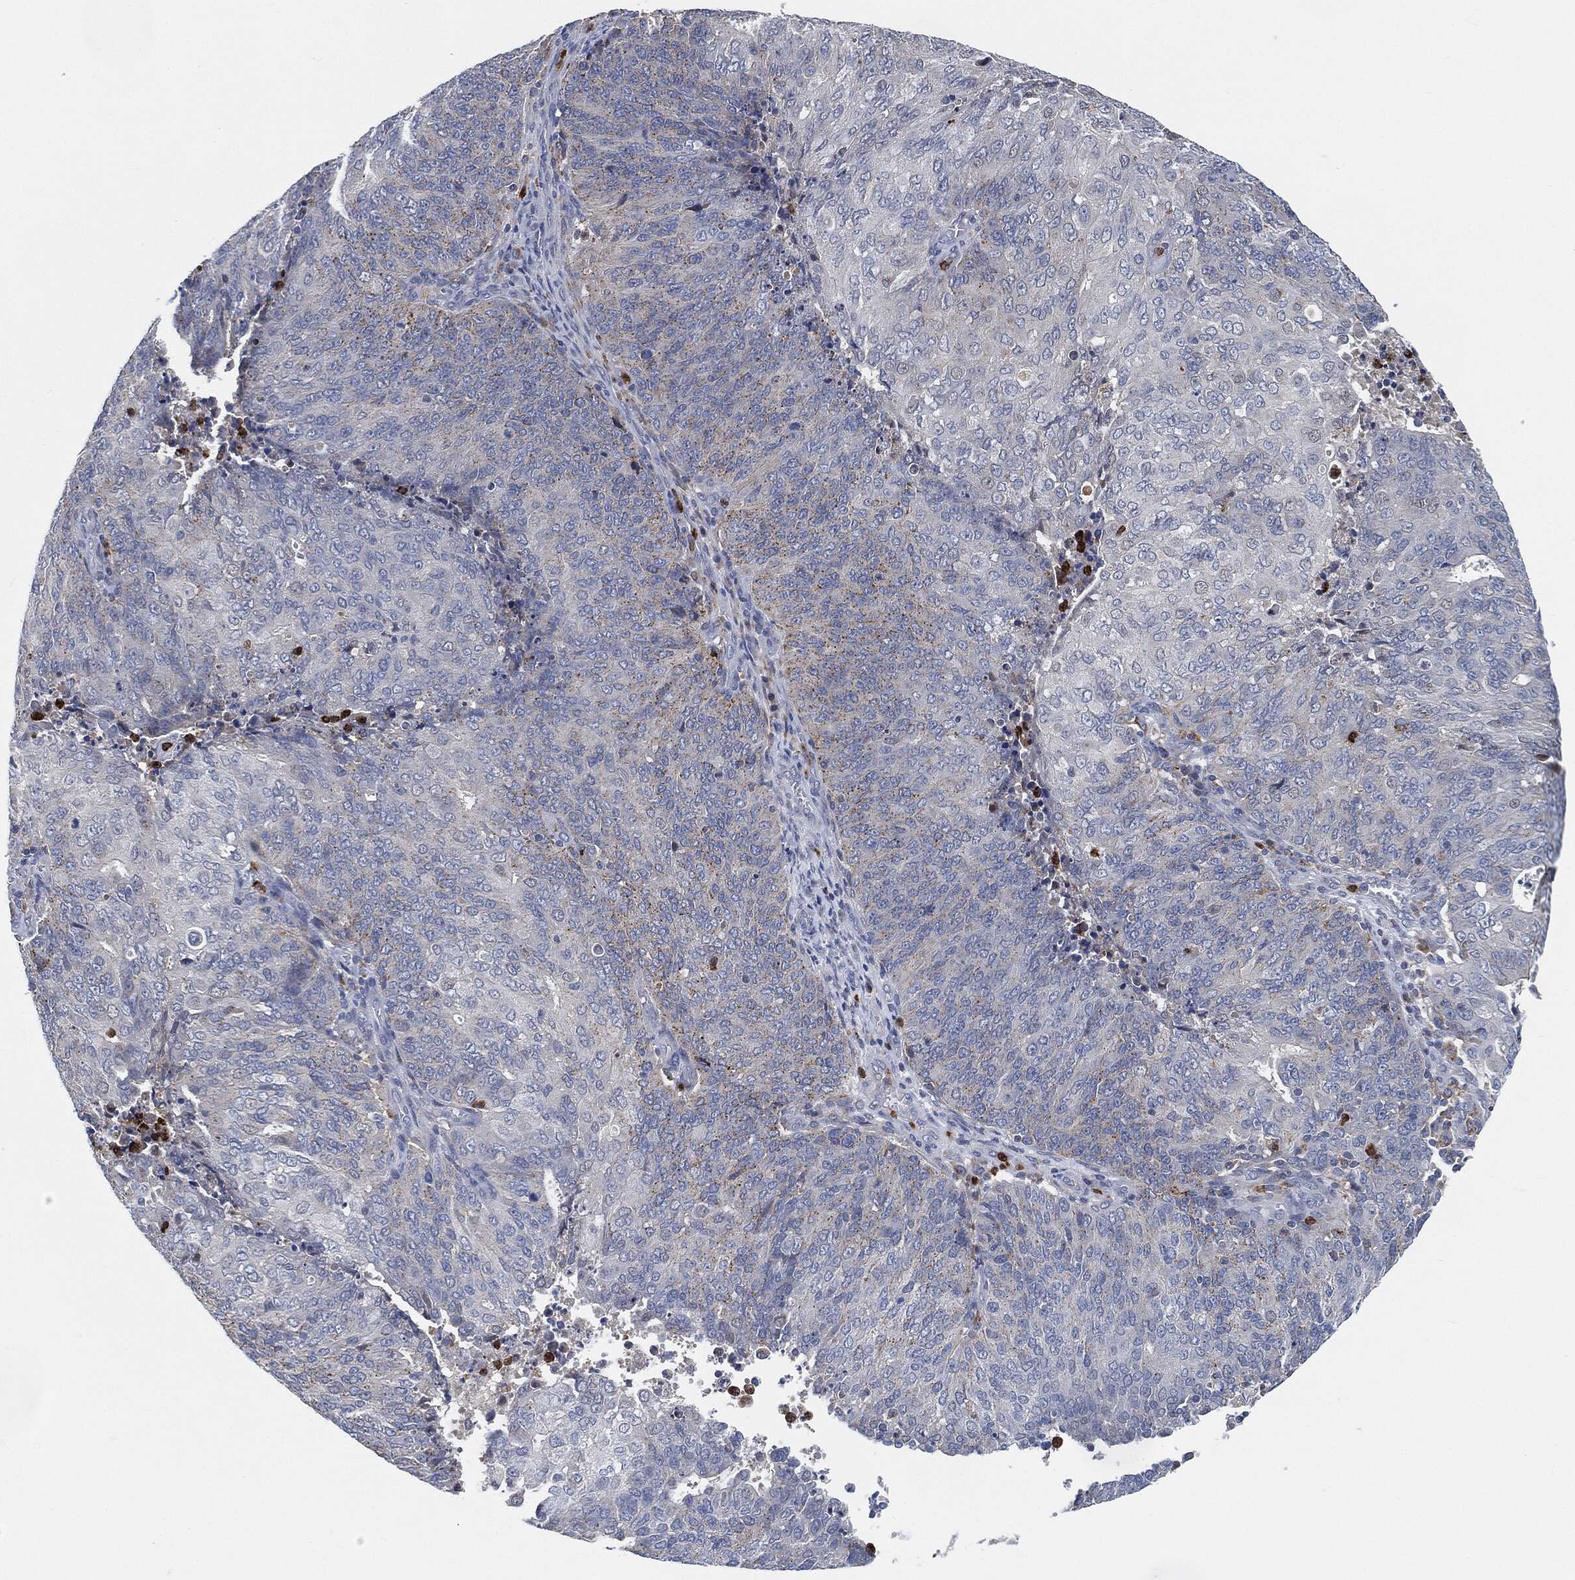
{"staining": {"intensity": "negative", "quantity": "none", "location": "none"}, "tissue": "endometrial cancer", "cell_type": "Tumor cells", "image_type": "cancer", "snomed": [{"axis": "morphology", "description": "Adenocarcinoma, NOS"}, {"axis": "topography", "description": "Endometrium"}], "caption": "Tumor cells show no significant protein positivity in endometrial cancer.", "gene": "VSIG4", "patient": {"sex": "female", "age": 82}}